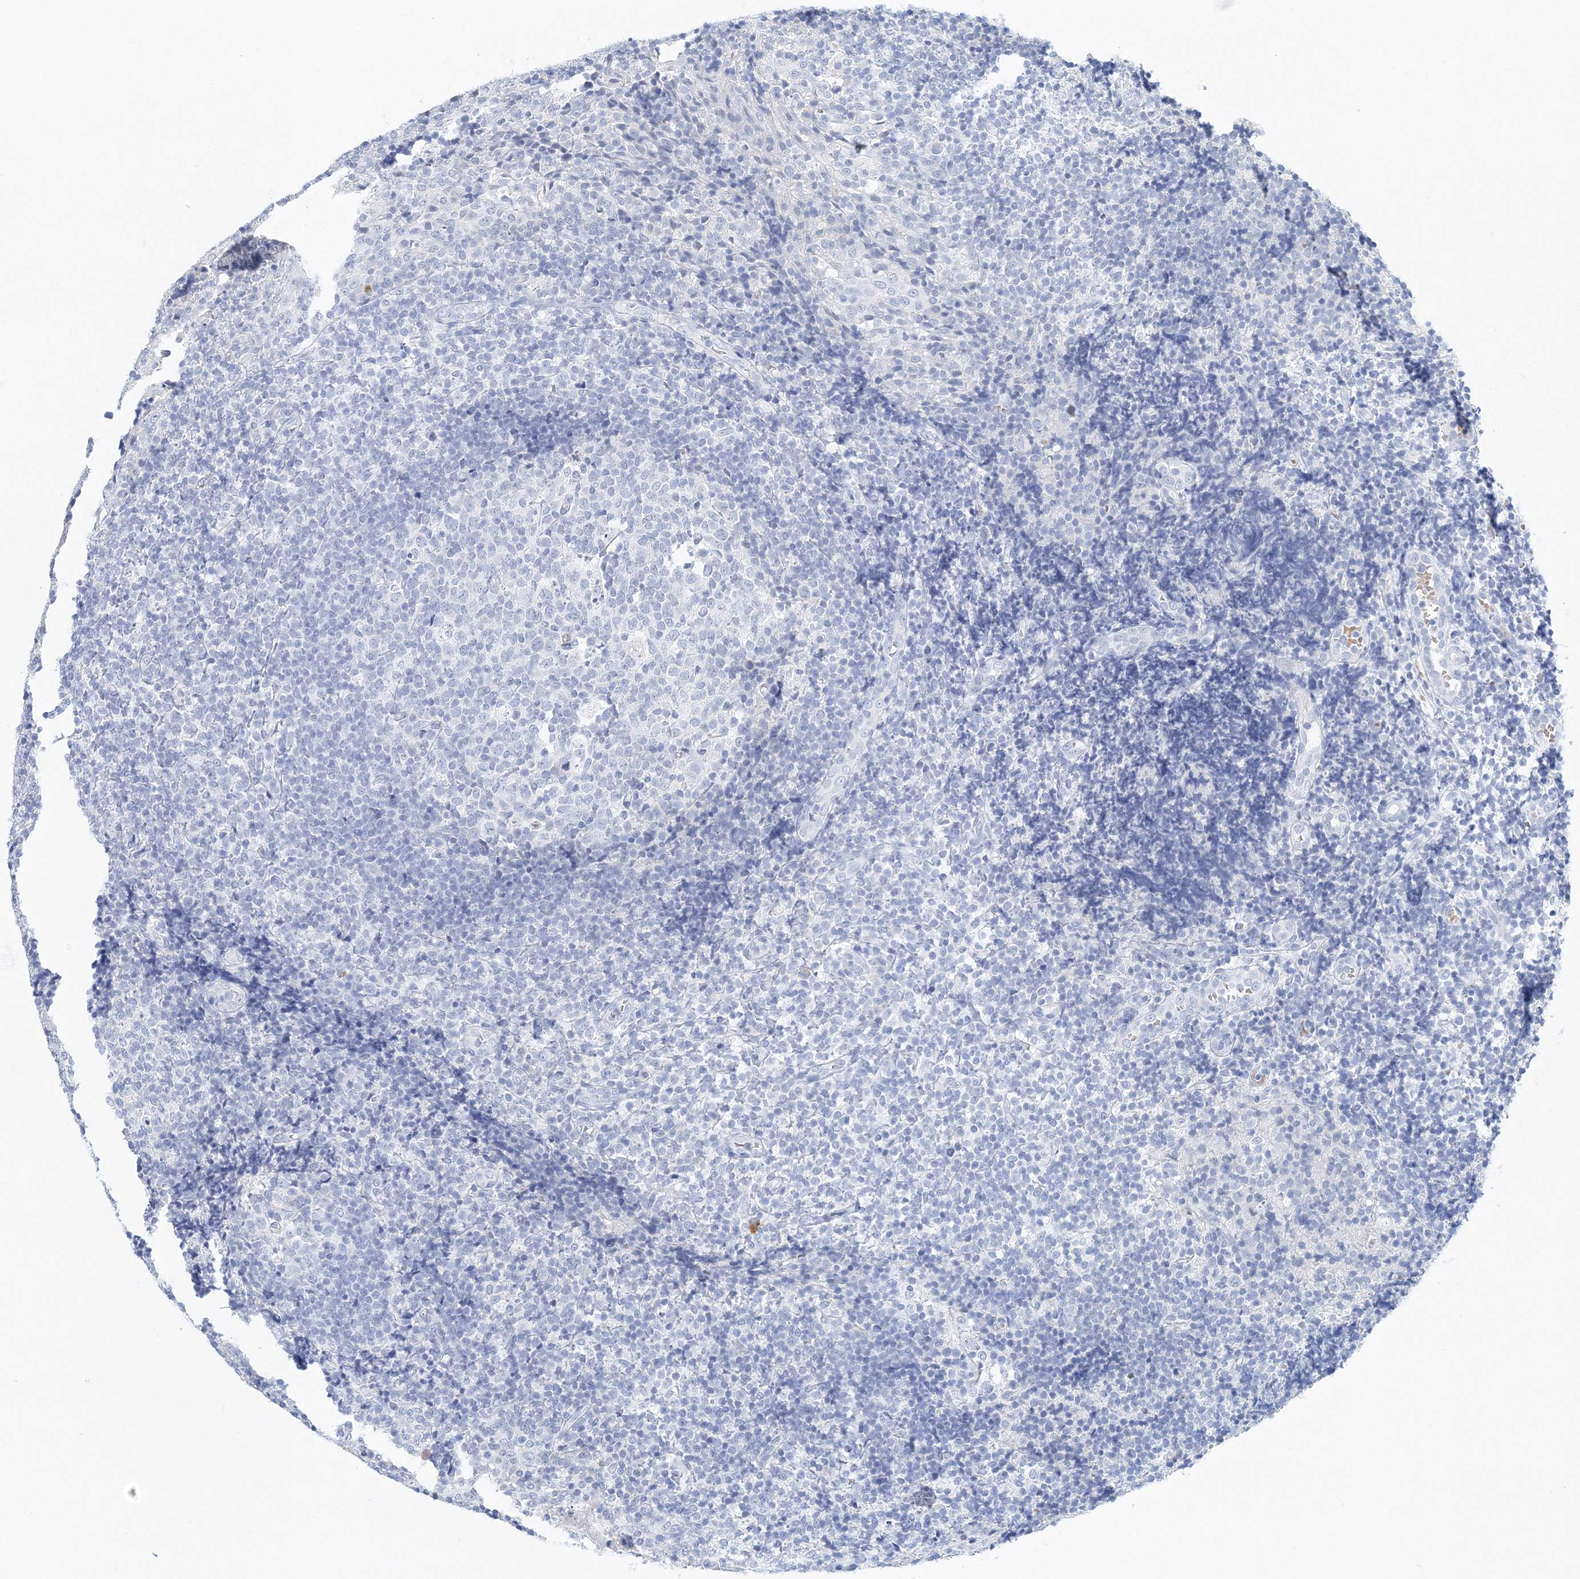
{"staining": {"intensity": "negative", "quantity": "none", "location": "none"}, "tissue": "tonsil", "cell_type": "Germinal center cells", "image_type": "normal", "snomed": [{"axis": "morphology", "description": "Normal tissue, NOS"}, {"axis": "topography", "description": "Tonsil"}], "caption": "Immunohistochemistry of unremarkable tonsil shows no staining in germinal center cells. Brightfield microscopy of immunohistochemistry (IHC) stained with DAB (brown) and hematoxylin (blue), captured at high magnification.", "gene": "VILL", "patient": {"sex": "female", "age": 19}}